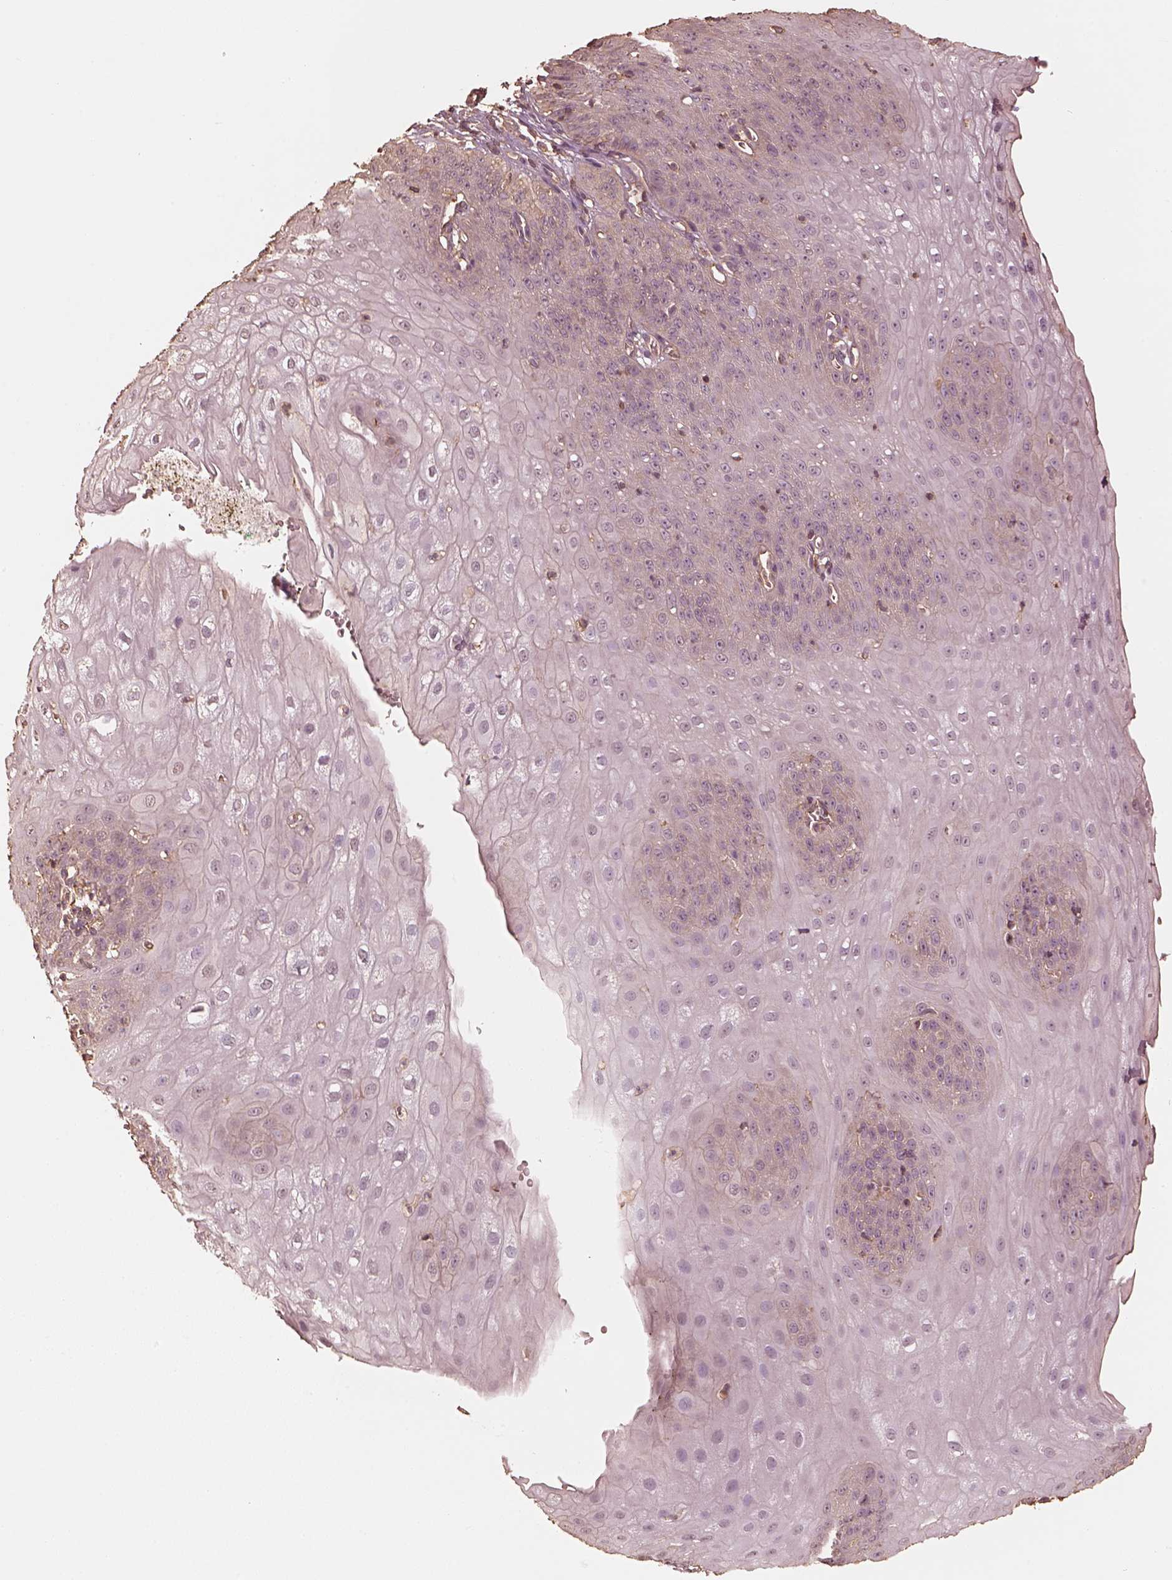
{"staining": {"intensity": "negative", "quantity": "none", "location": "none"}, "tissue": "esophagus", "cell_type": "Squamous epithelial cells", "image_type": "normal", "snomed": [{"axis": "morphology", "description": "Normal tissue, NOS"}, {"axis": "topography", "description": "Esophagus"}], "caption": "This micrograph is of normal esophagus stained with IHC to label a protein in brown with the nuclei are counter-stained blue. There is no expression in squamous epithelial cells. Brightfield microscopy of immunohistochemistry (IHC) stained with DAB (3,3'-diaminobenzidine) (brown) and hematoxylin (blue), captured at high magnification.", "gene": "WDR7", "patient": {"sex": "male", "age": 71}}